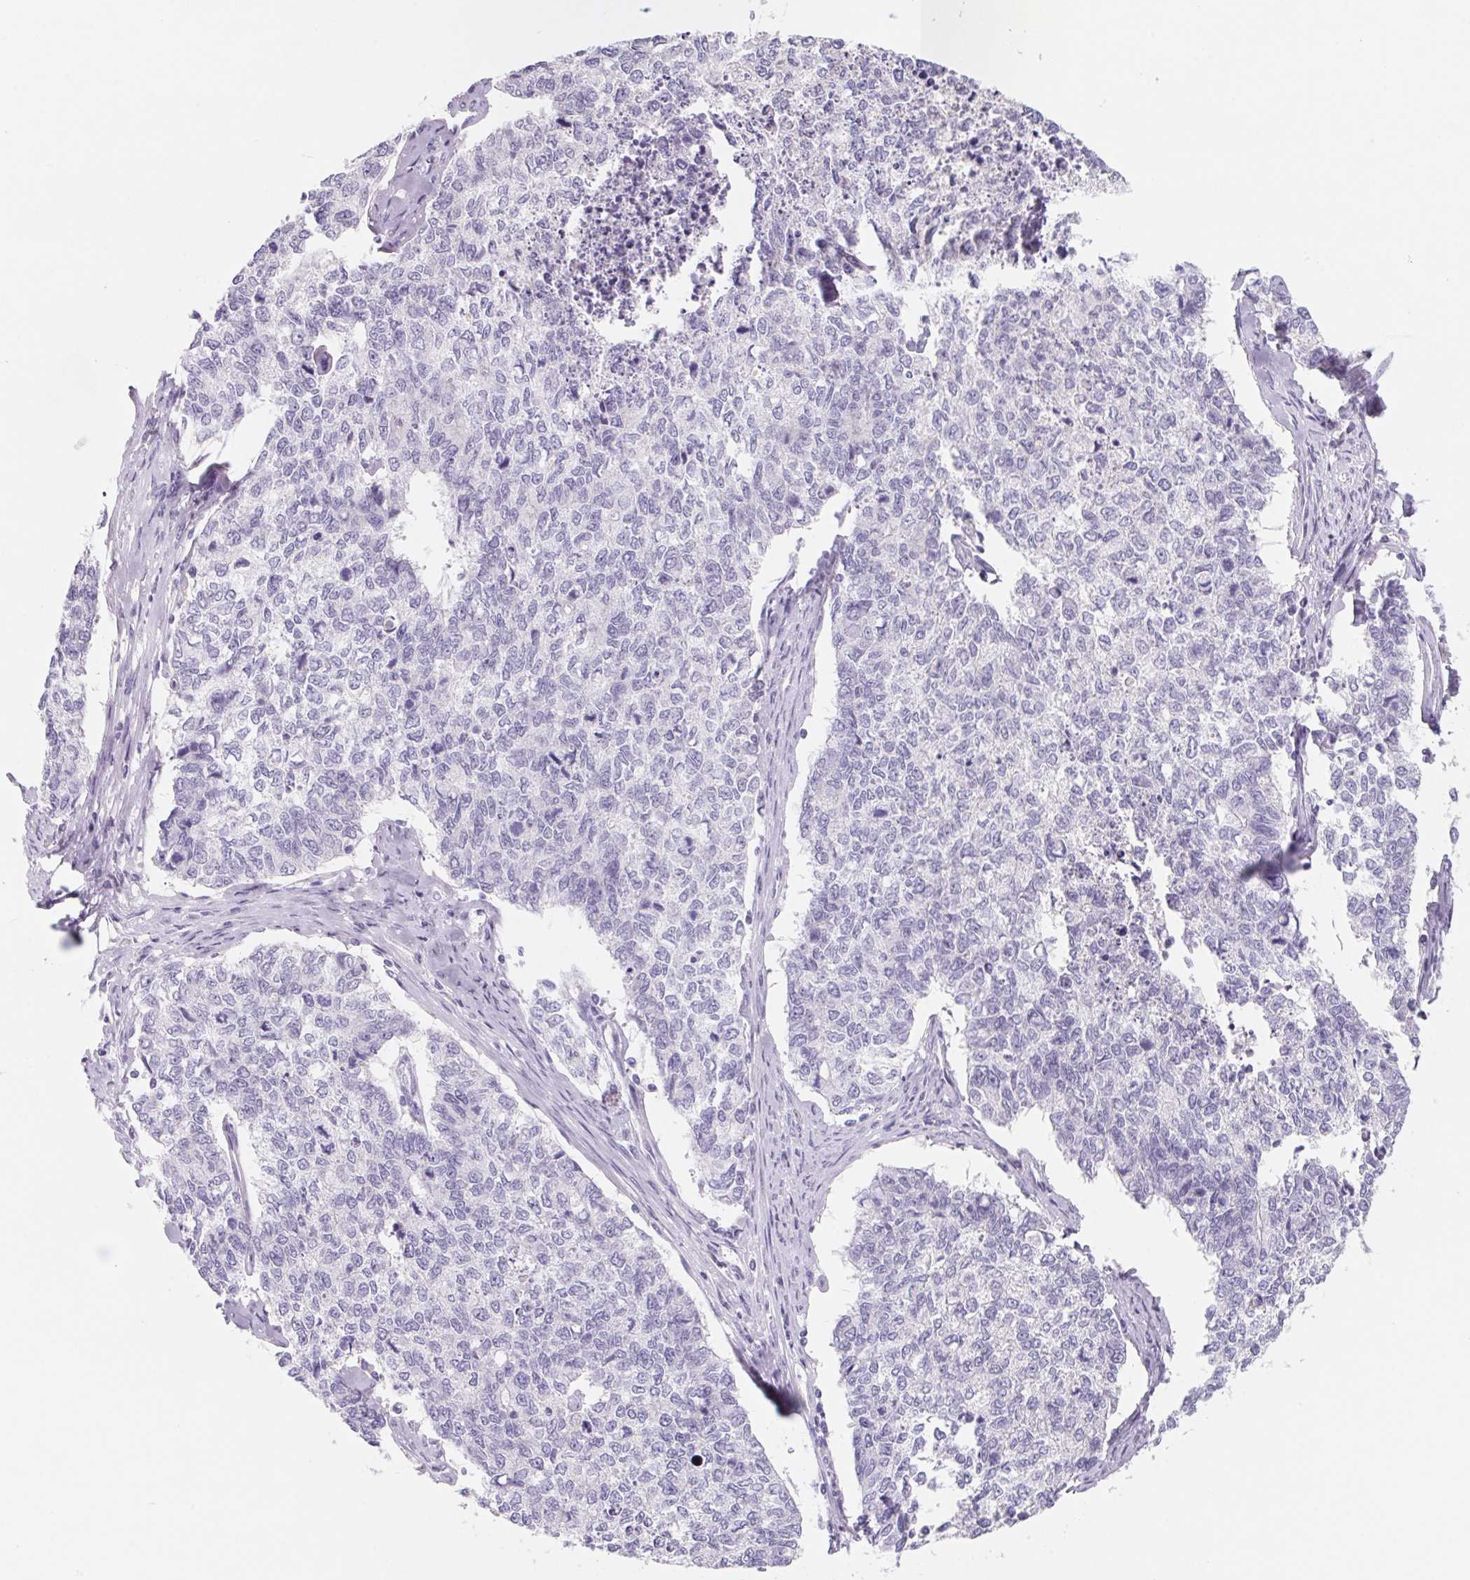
{"staining": {"intensity": "negative", "quantity": "none", "location": "none"}, "tissue": "cervical cancer", "cell_type": "Tumor cells", "image_type": "cancer", "snomed": [{"axis": "morphology", "description": "Adenocarcinoma, NOS"}, {"axis": "topography", "description": "Cervix"}], "caption": "Cervical cancer (adenocarcinoma) stained for a protein using IHC displays no positivity tumor cells.", "gene": "FDX1", "patient": {"sex": "female", "age": 63}}